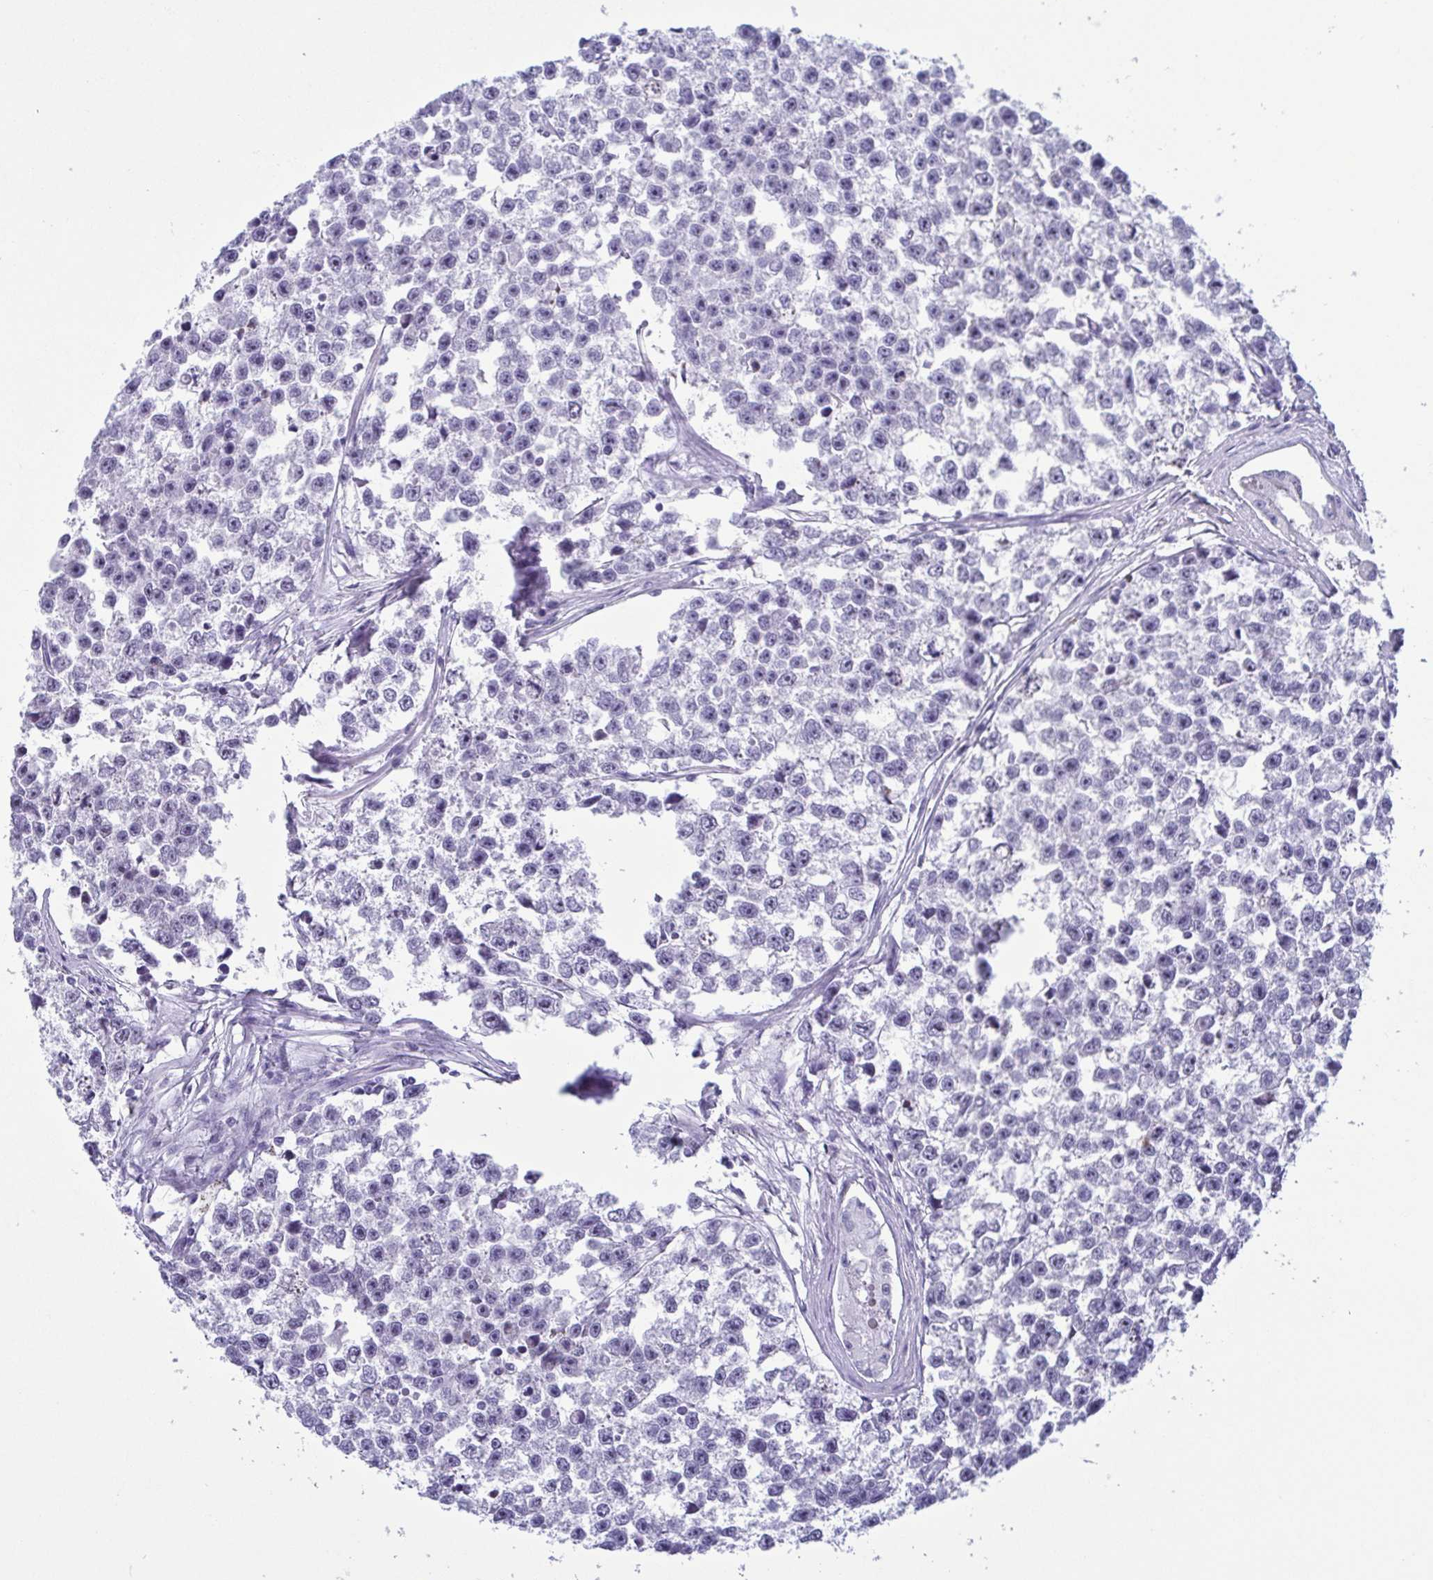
{"staining": {"intensity": "negative", "quantity": "none", "location": "none"}, "tissue": "testis cancer", "cell_type": "Tumor cells", "image_type": "cancer", "snomed": [{"axis": "morphology", "description": "Seminoma, NOS"}, {"axis": "topography", "description": "Testis"}], "caption": "There is no significant expression in tumor cells of testis cancer. Nuclei are stained in blue.", "gene": "BZW1", "patient": {"sex": "male", "age": 26}}